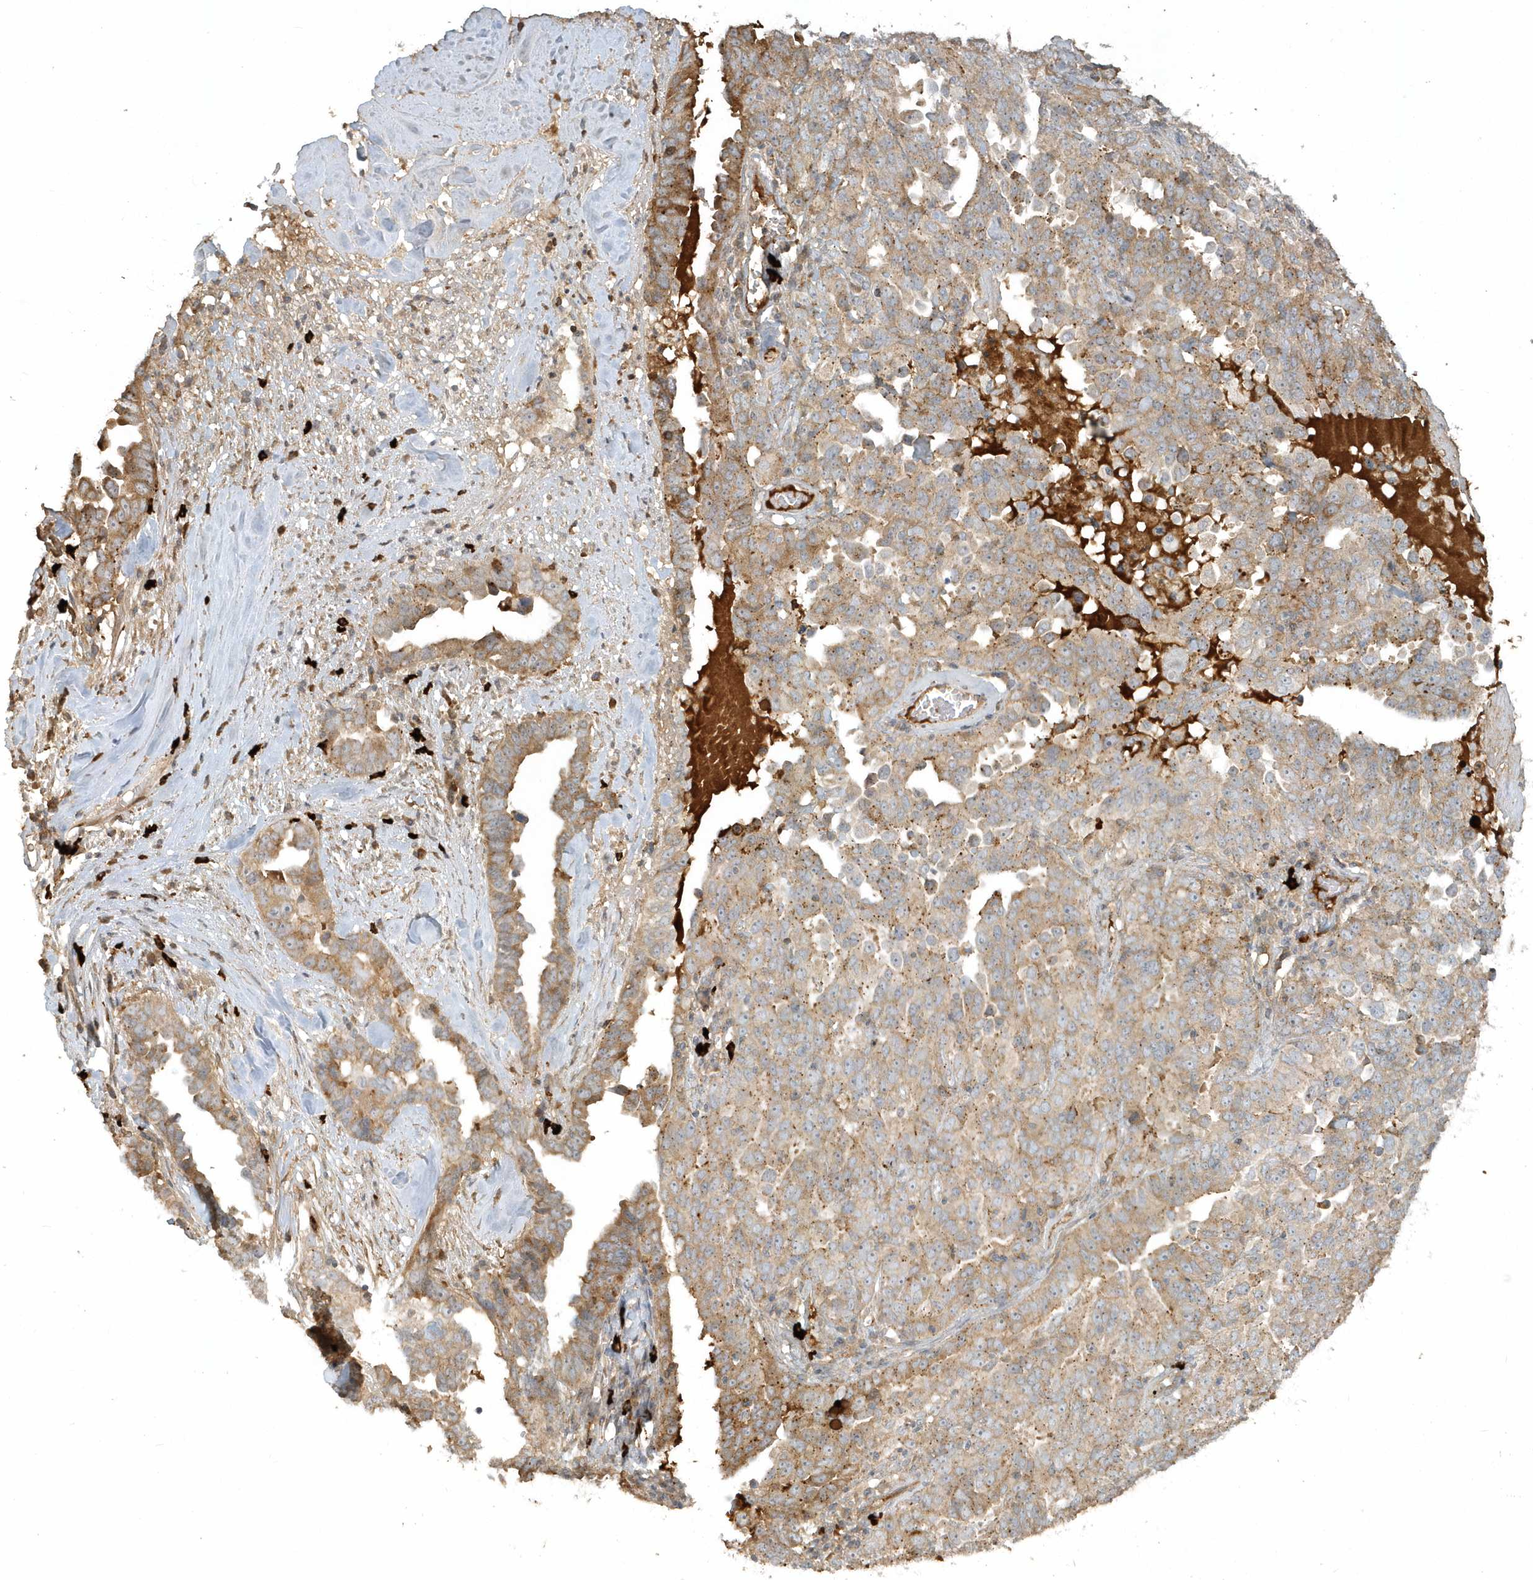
{"staining": {"intensity": "moderate", "quantity": ">75%", "location": "cytoplasmic/membranous"}, "tissue": "ovarian cancer", "cell_type": "Tumor cells", "image_type": "cancer", "snomed": [{"axis": "morphology", "description": "Carcinoma, endometroid"}, {"axis": "topography", "description": "Ovary"}], "caption": "The image demonstrates staining of ovarian endometroid carcinoma, revealing moderate cytoplasmic/membranous protein positivity (brown color) within tumor cells.", "gene": "STIM2", "patient": {"sex": "female", "age": 62}}